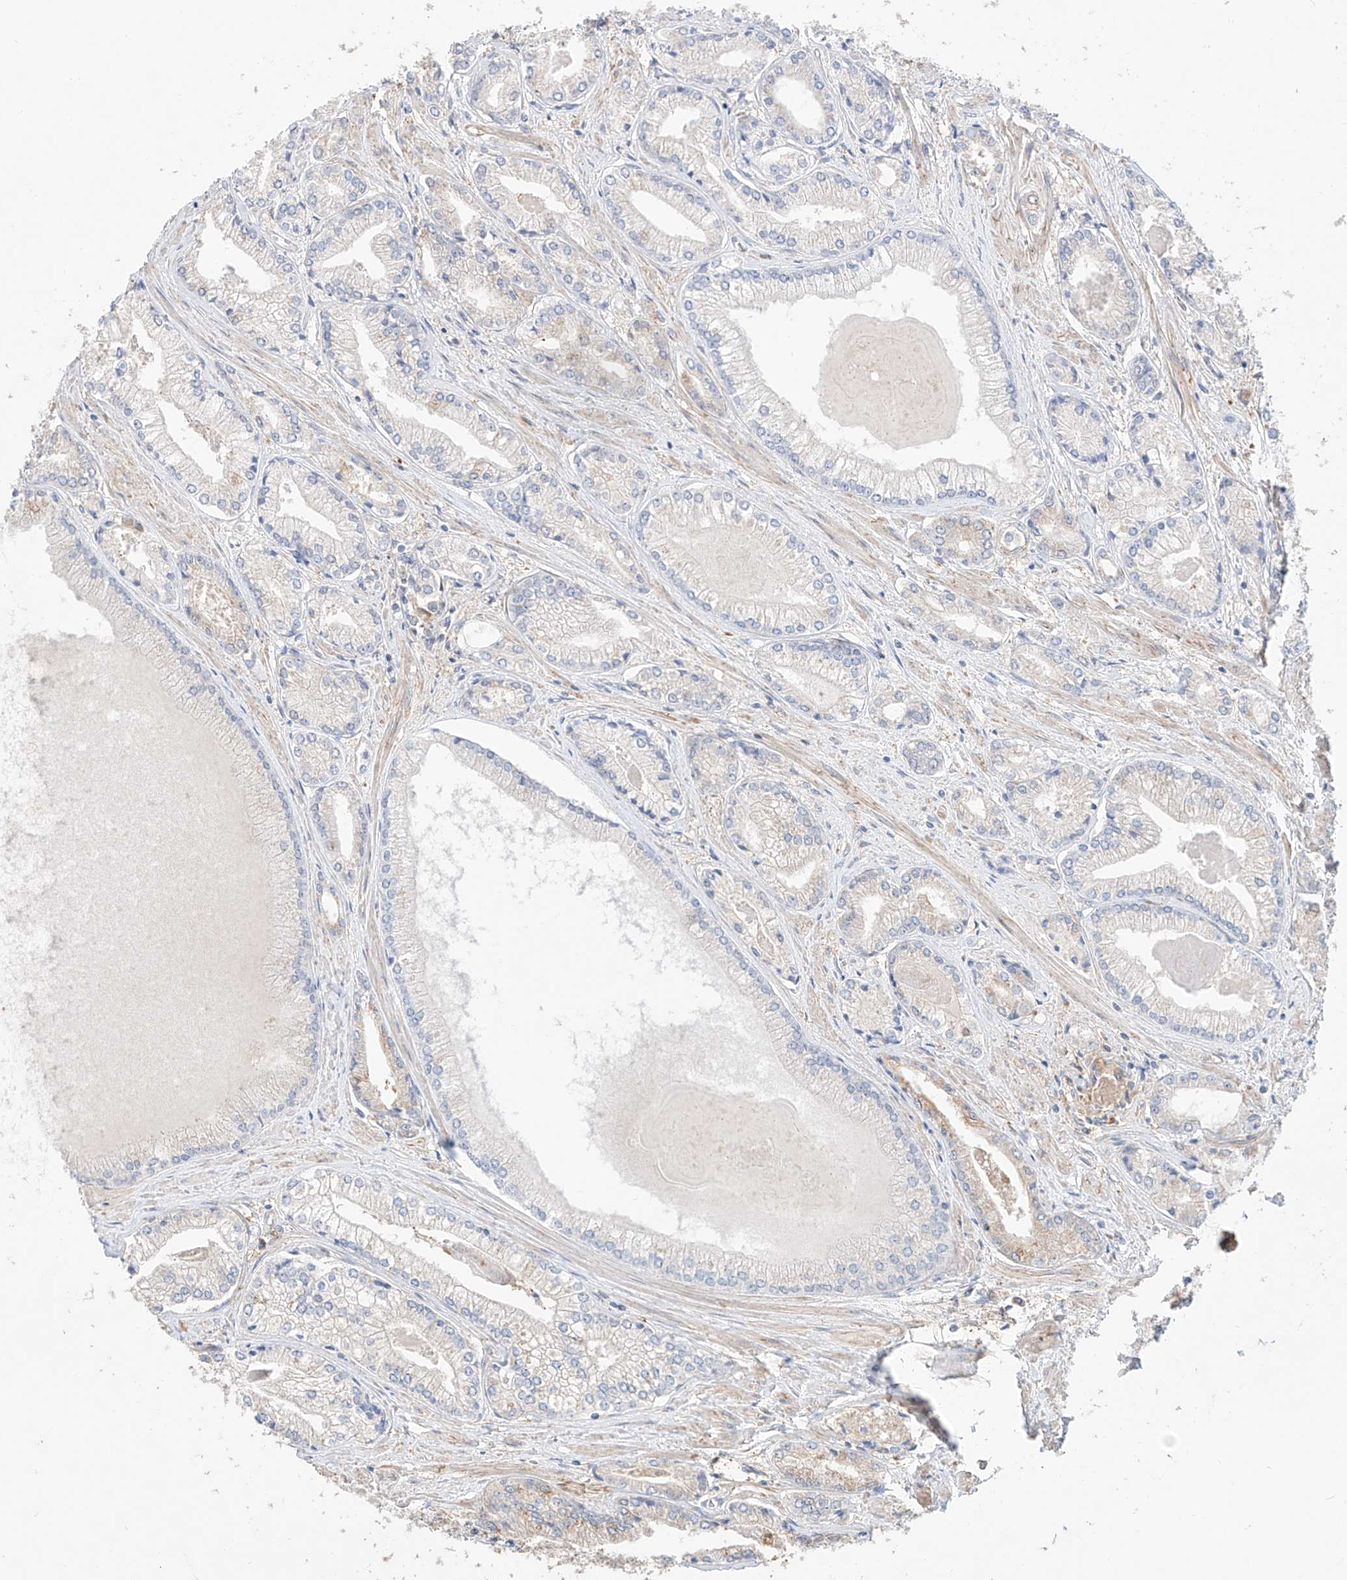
{"staining": {"intensity": "negative", "quantity": "none", "location": "none"}, "tissue": "prostate cancer", "cell_type": "Tumor cells", "image_type": "cancer", "snomed": [{"axis": "morphology", "description": "Adenocarcinoma, Low grade"}, {"axis": "topography", "description": "Prostate"}], "caption": "Prostate cancer was stained to show a protein in brown. There is no significant staining in tumor cells. The staining is performed using DAB brown chromogen with nuclei counter-stained in using hematoxylin.", "gene": "MOSPD1", "patient": {"sex": "male", "age": 60}}